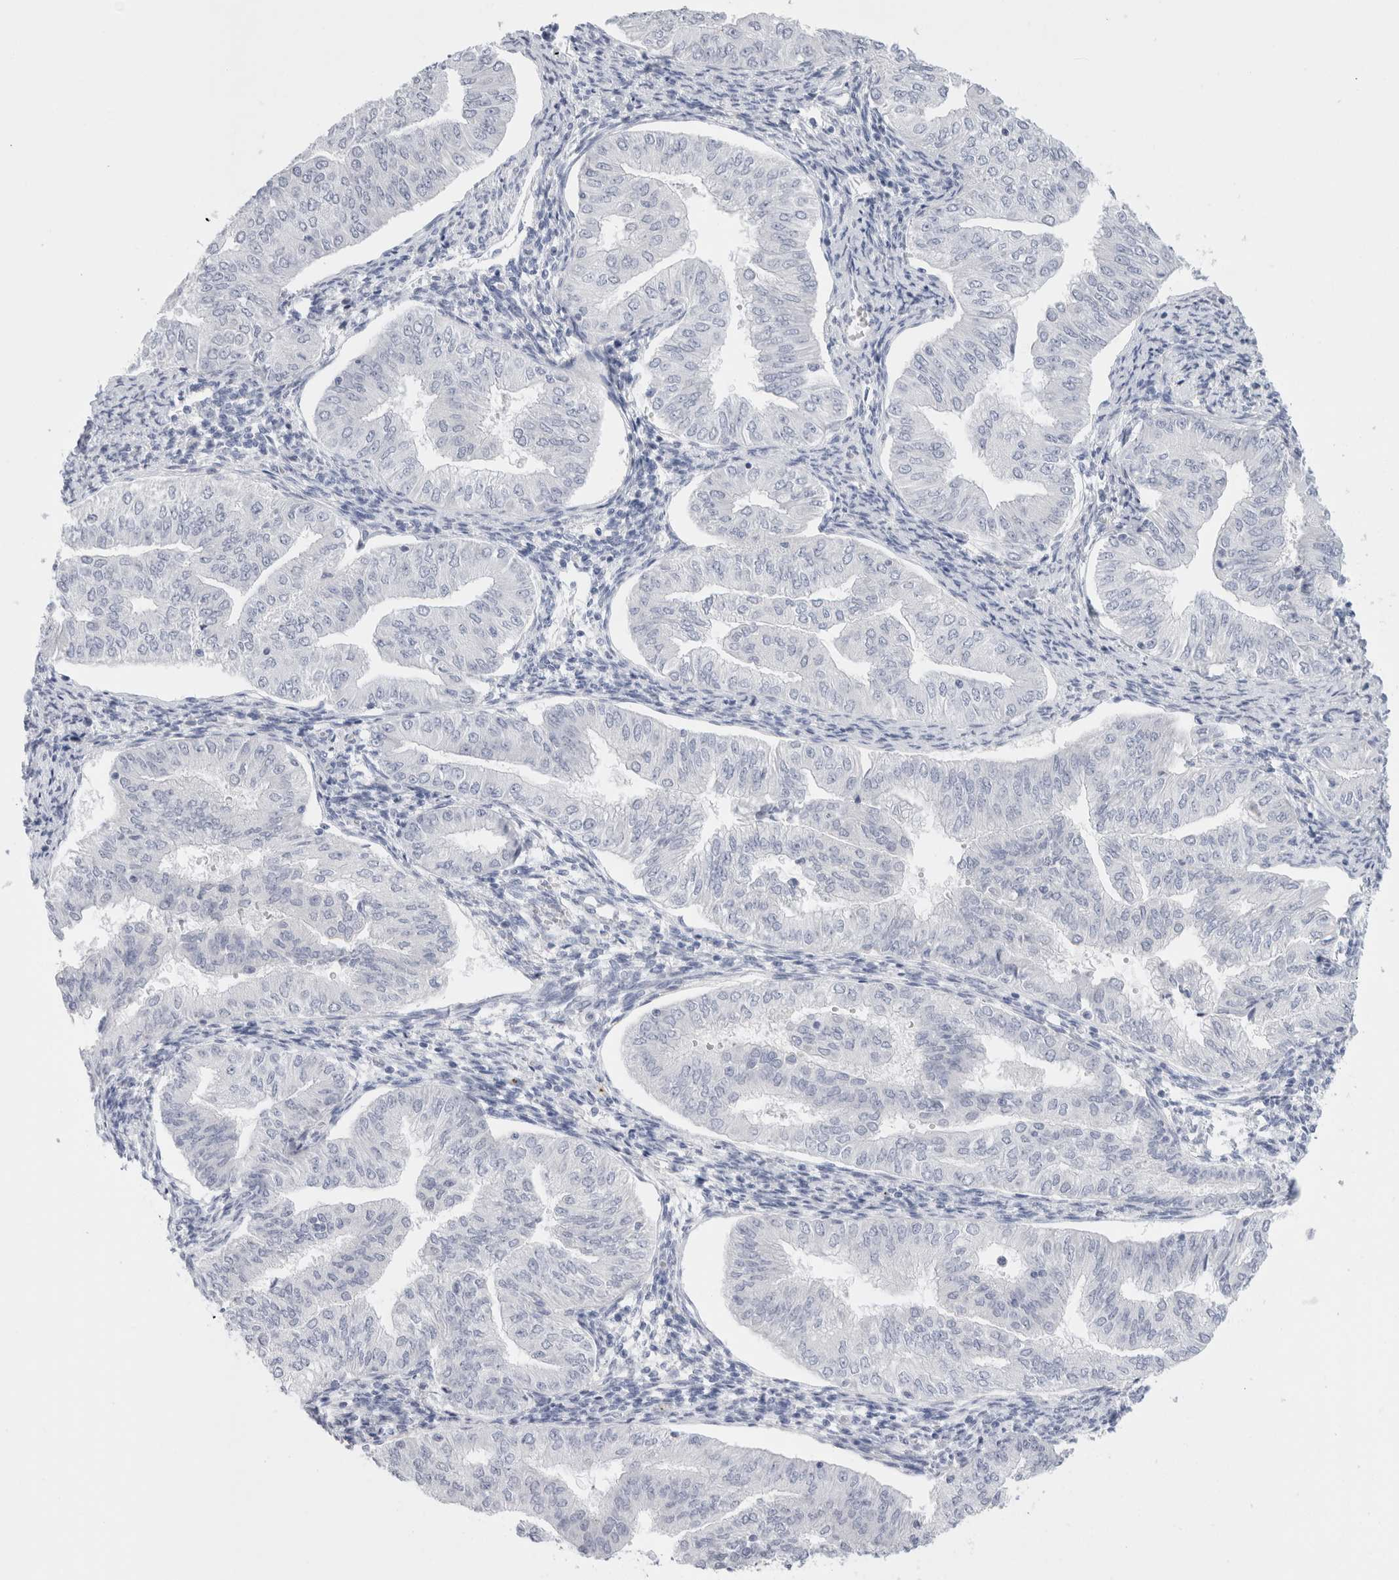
{"staining": {"intensity": "negative", "quantity": "none", "location": "none"}, "tissue": "endometrial cancer", "cell_type": "Tumor cells", "image_type": "cancer", "snomed": [{"axis": "morphology", "description": "Normal tissue, NOS"}, {"axis": "morphology", "description": "Adenocarcinoma, NOS"}, {"axis": "topography", "description": "Endometrium"}], "caption": "High power microscopy image of an immunohistochemistry histopathology image of endometrial adenocarcinoma, revealing no significant staining in tumor cells. Nuclei are stained in blue.", "gene": "MUC15", "patient": {"sex": "female", "age": 53}}